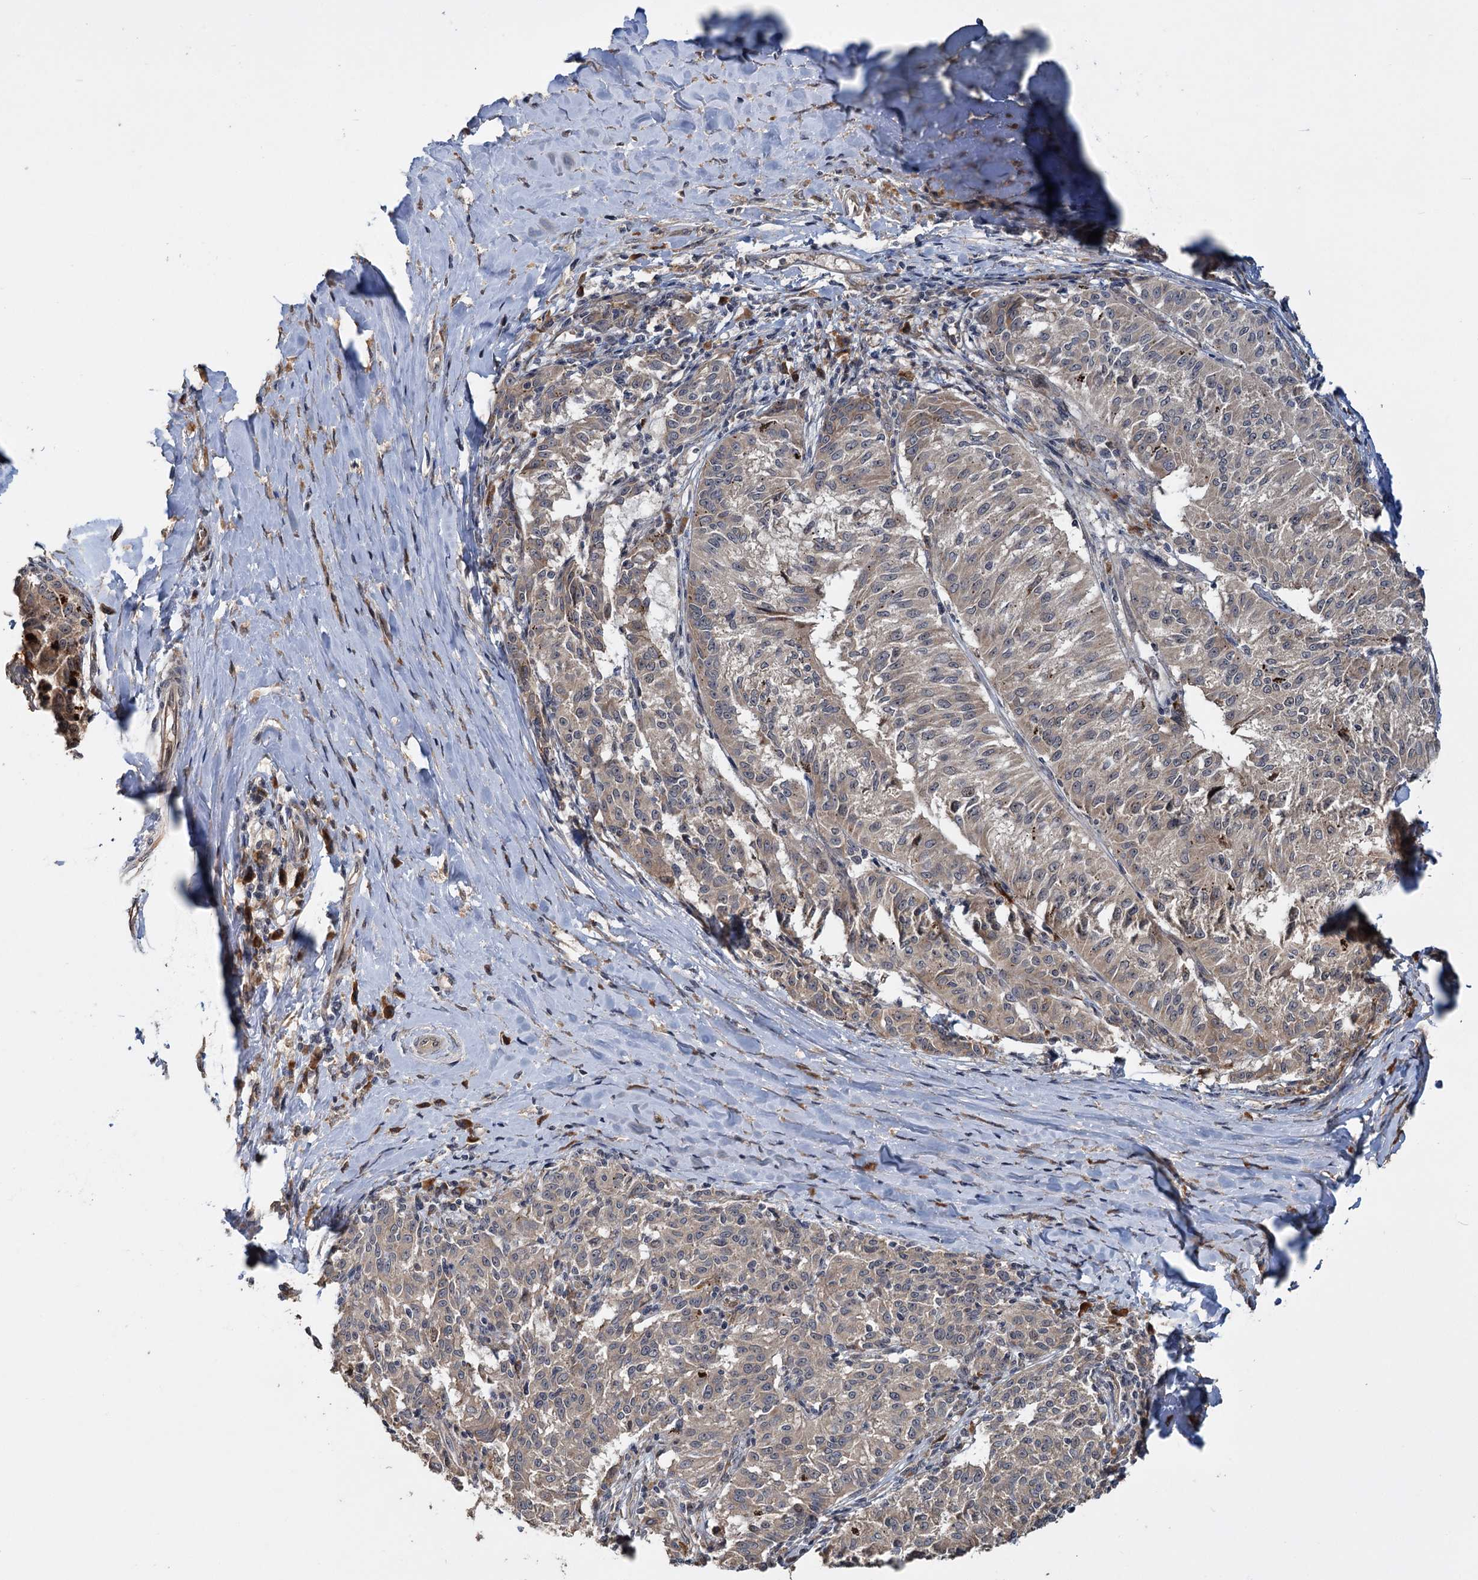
{"staining": {"intensity": "weak", "quantity": "25%-75%", "location": "cytoplasmic/membranous"}, "tissue": "melanoma", "cell_type": "Tumor cells", "image_type": "cancer", "snomed": [{"axis": "morphology", "description": "Malignant melanoma, NOS"}, {"axis": "topography", "description": "Skin"}], "caption": "Immunohistochemistry histopathology image of neoplastic tissue: malignant melanoma stained using immunohistochemistry (IHC) exhibits low levels of weak protein expression localized specifically in the cytoplasmic/membranous of tumor cells, appearing as a cytoplasmic/membranous brown color.", "gene": "KANSL2", "patient": {"sex": "female", "age": 72}}